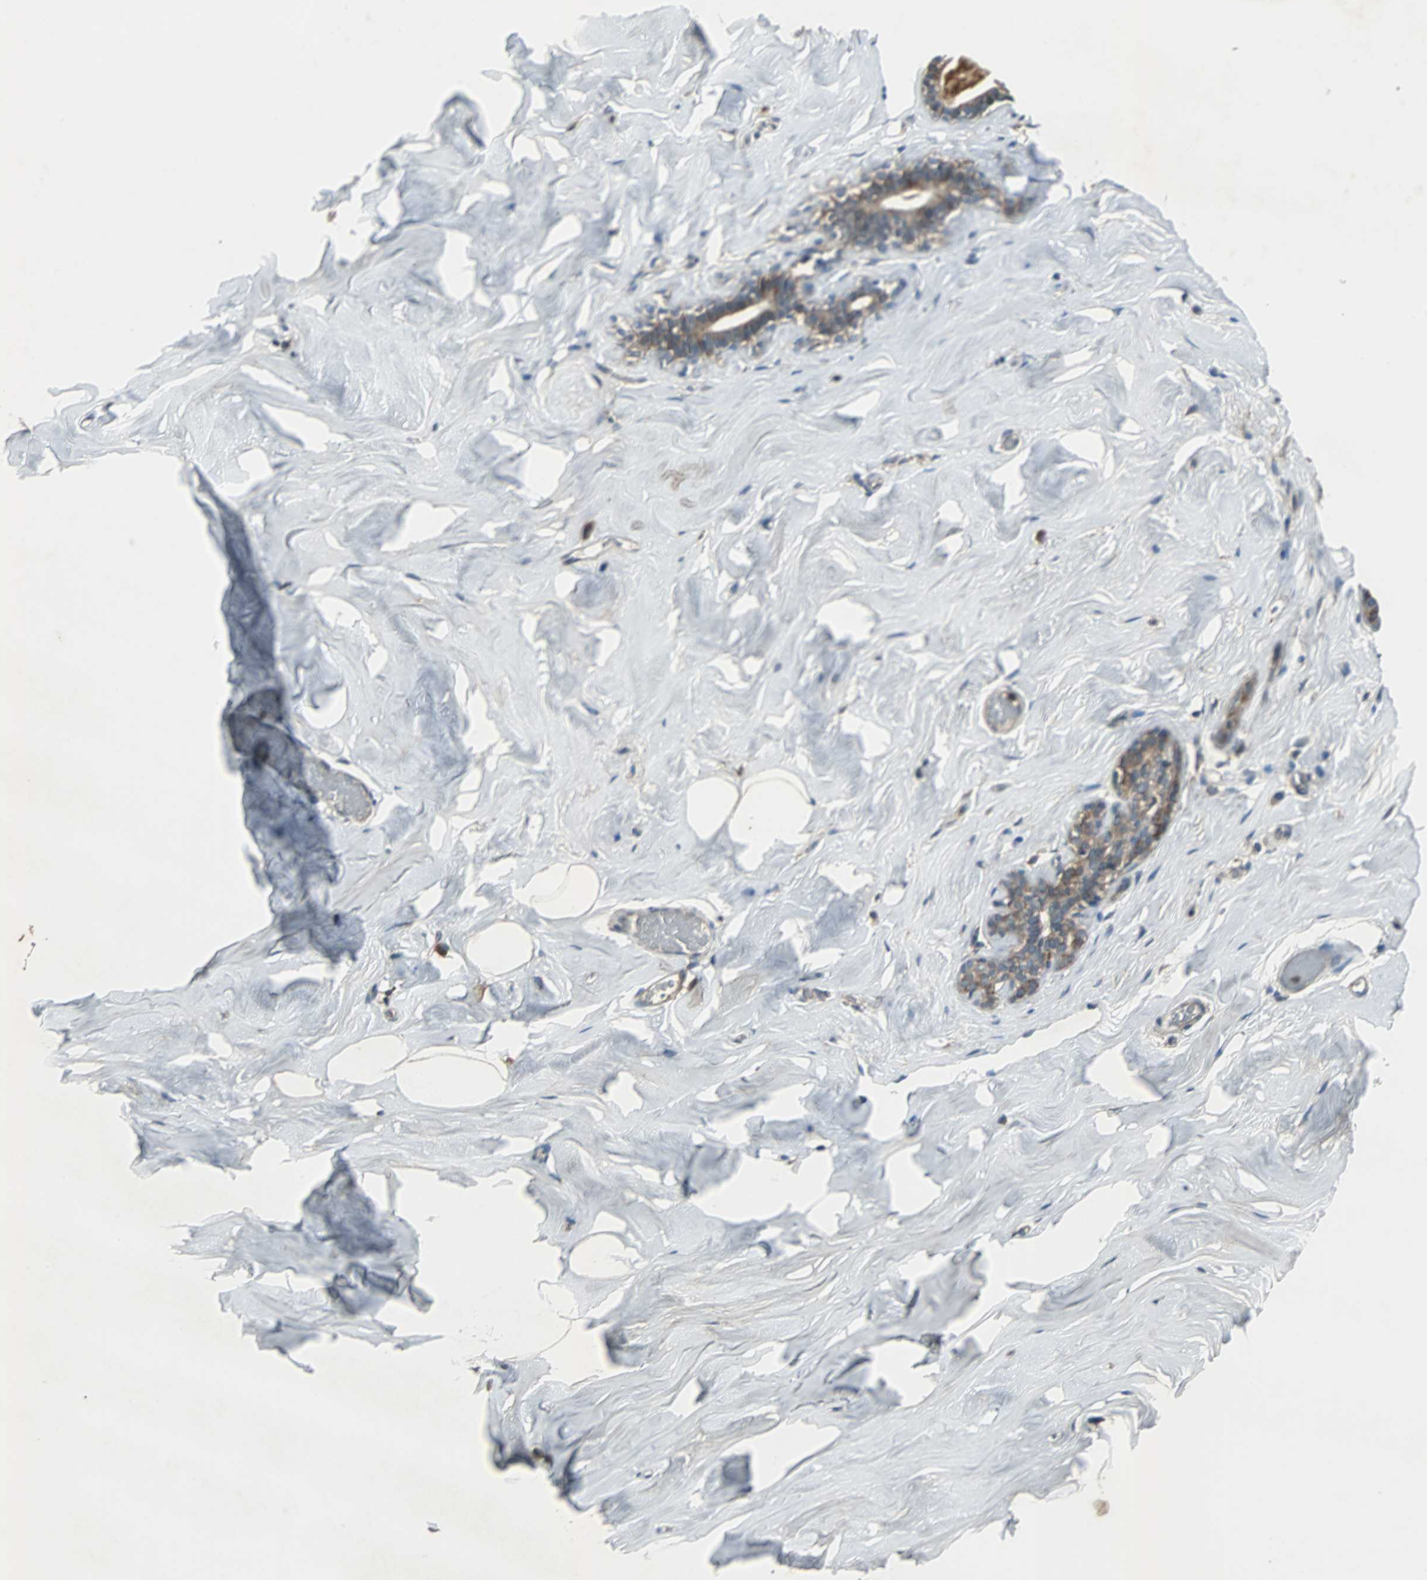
{"staining": {"intensity": "negative", "quantity": "none", "location": "none"}, "tissue": "breast", "cell_type": "Adipocytes", "image_type": "normal", "snomed": [{"axis": "morphology", "description": "Normal tissue, NOS"}, {"axis": "topography", "description": "Breast"}], "caption": "This micrograph is of normal breast stained with immunohistochemistry to label a protein in brown with the nuclei are counter-stained blue. There is no staining in adipocytes.", "gene": "SOS1", "patient": {"sex": "female", "age": 75}}